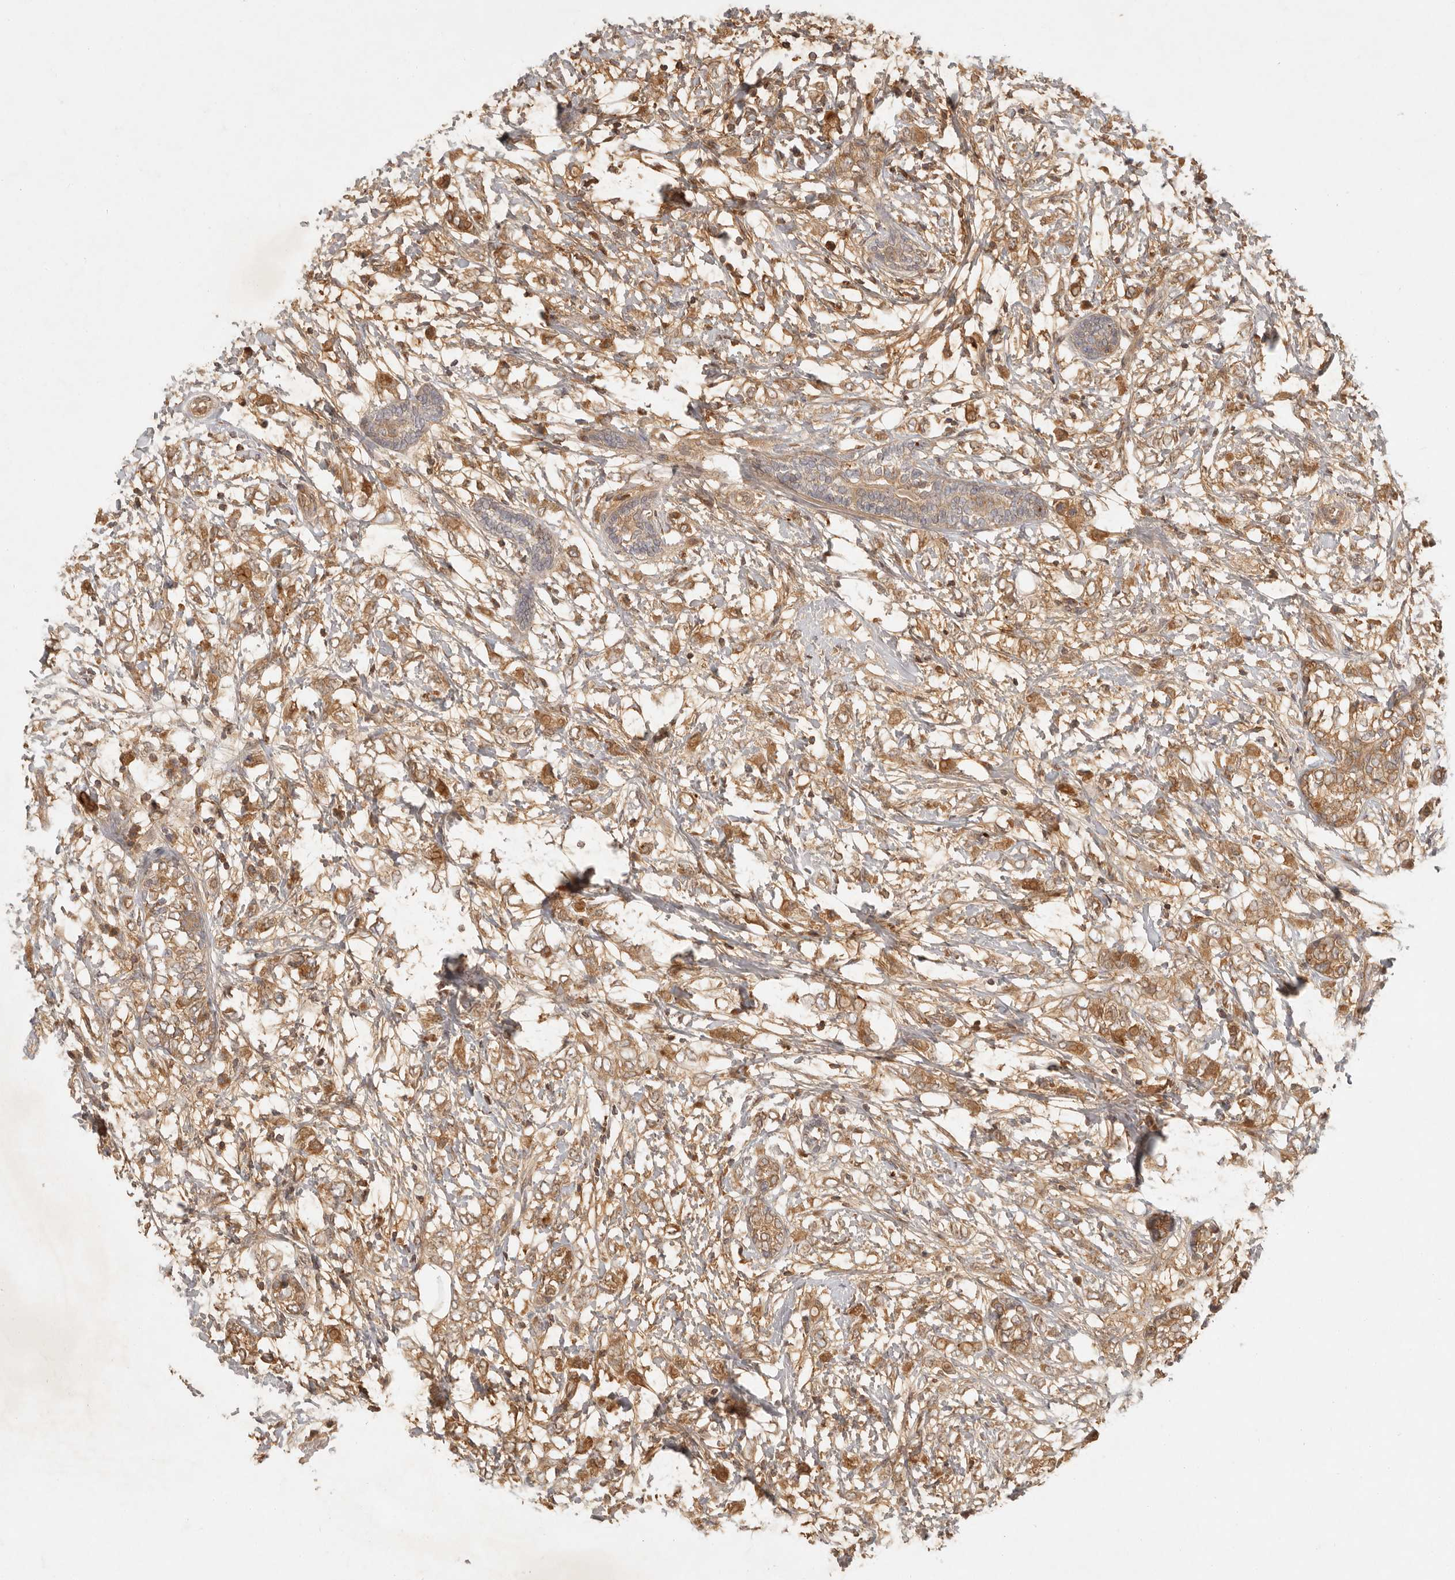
{"staining": {"intensity": "moderate", "quantity": ">75%", "location": "cytoplasmic/membranous"}, "tissue": "breast cancer", "cell_type": "Tumor cells", "image_type": "cancer", "snomed": [{"axis": "morphology", "description": "Normal tissue, NOS"}, {"axis": "morphology", "description": "Lobular carcinoma"}, {"axis": "topography", "description": "Breast"}], "caption": "Immunohistochemical staining of breast cancer exhibits medium levels of moderate cytoplasmic/membranous expression in approximately >75% of tumor cells.", "gene": "ANKRD61", "patient": {"sex": "female", "age": 47}}